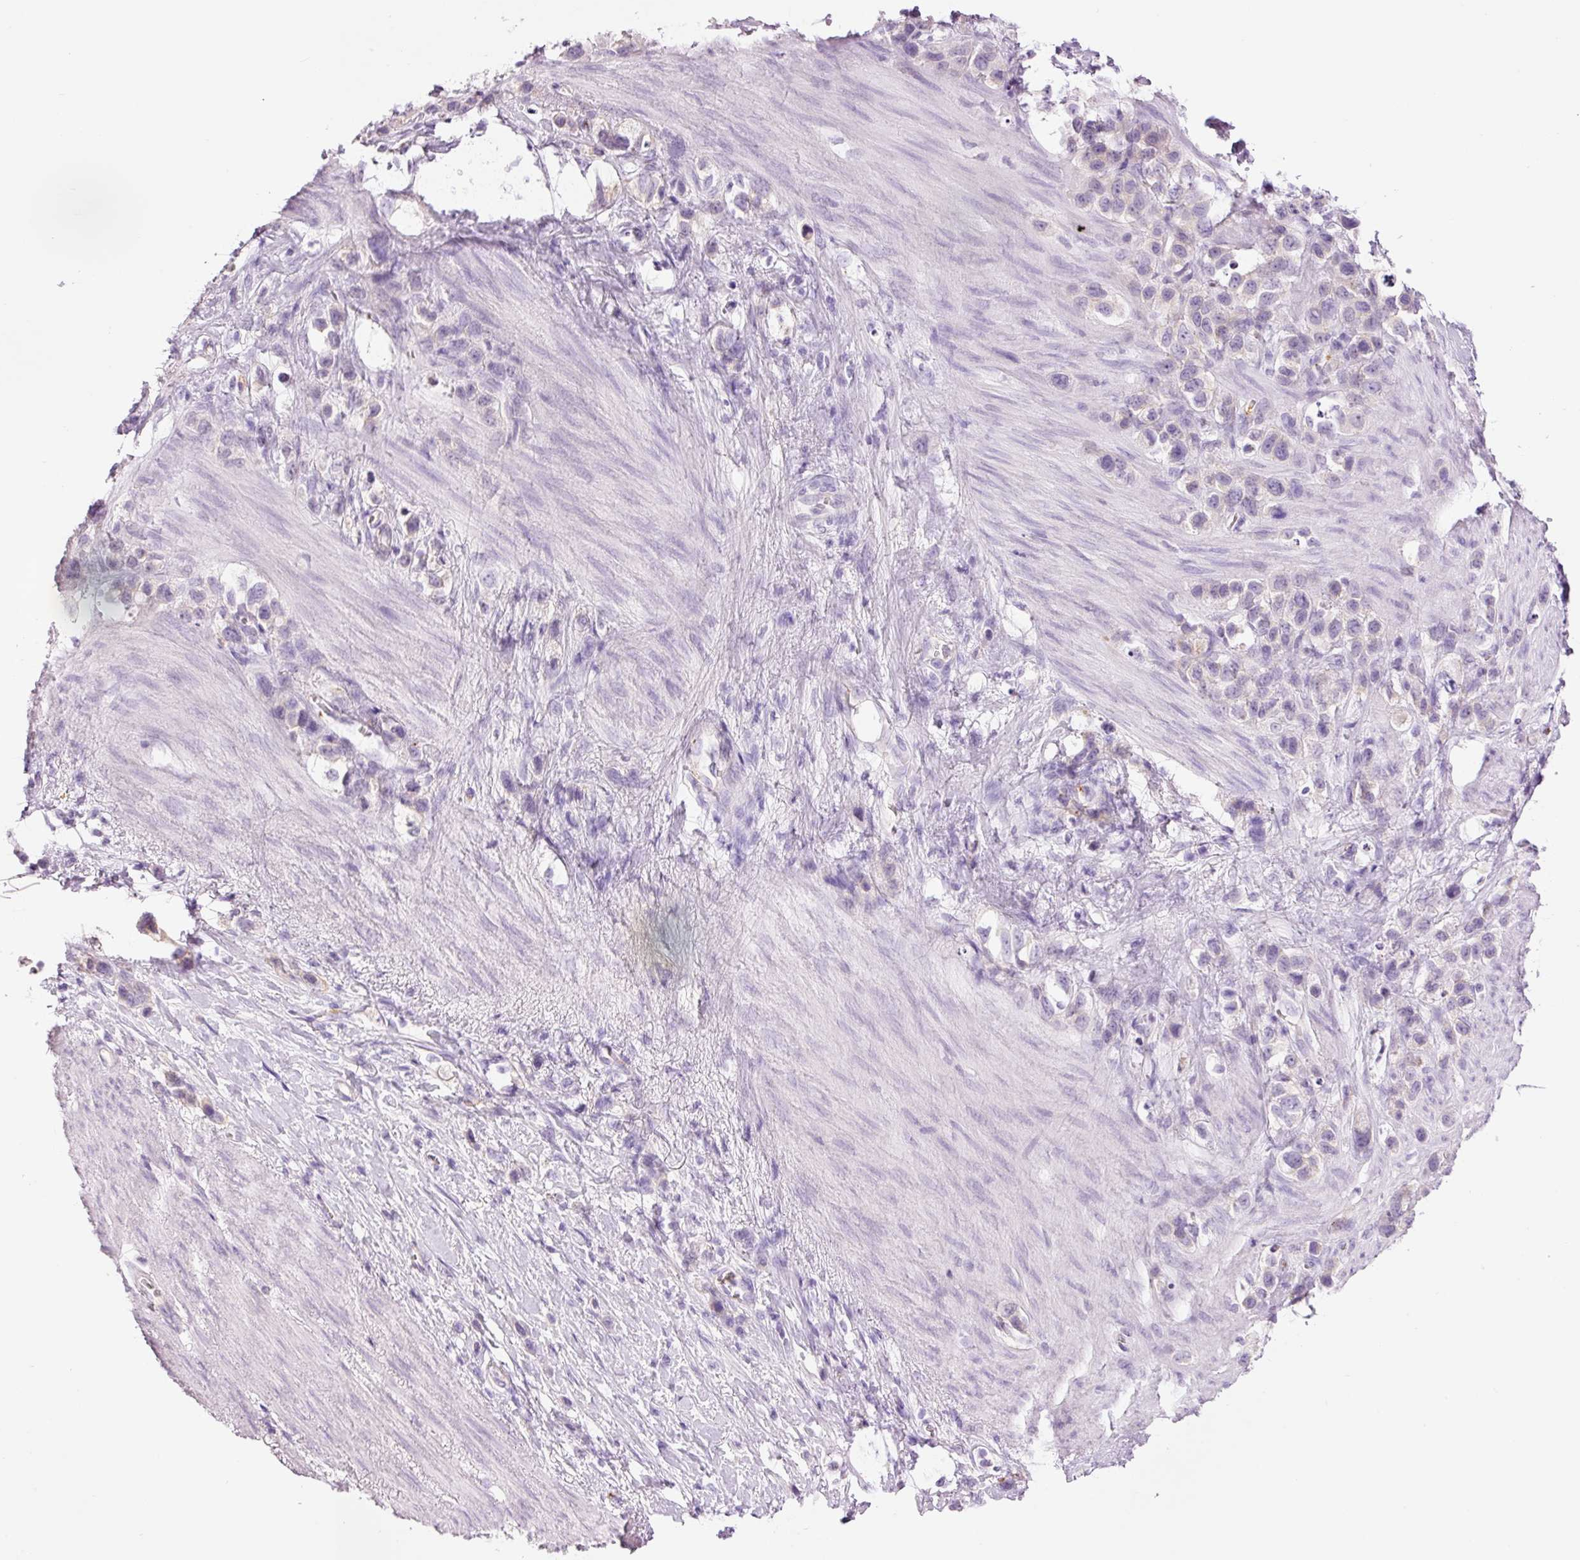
{"staining": {"intensity": "moderate", "quantity": "25%-75%", "location": "cytoplasmic/membranous"}, "tissue": "stomach cancer", "cell_type": "Tumor cells", "image_type": "cancer", "snomed": [{"axis": "morphology", "description": "Adenocarcinoma, NOS"}, {"axis": "topography", "description": "Stomach"}], "caption": "Stomach cancer stained with DAB (3,3'-diaminobenzidine) IHC exhibits medium levels of moderate cytoplasmic/membranous expression in about 25%-75% of tumor cells. (Brightfield microscopy of DAB IHC at high magnification).", "gene": "HSPA4L", "patient": {"sex": "female", "age": 65}}